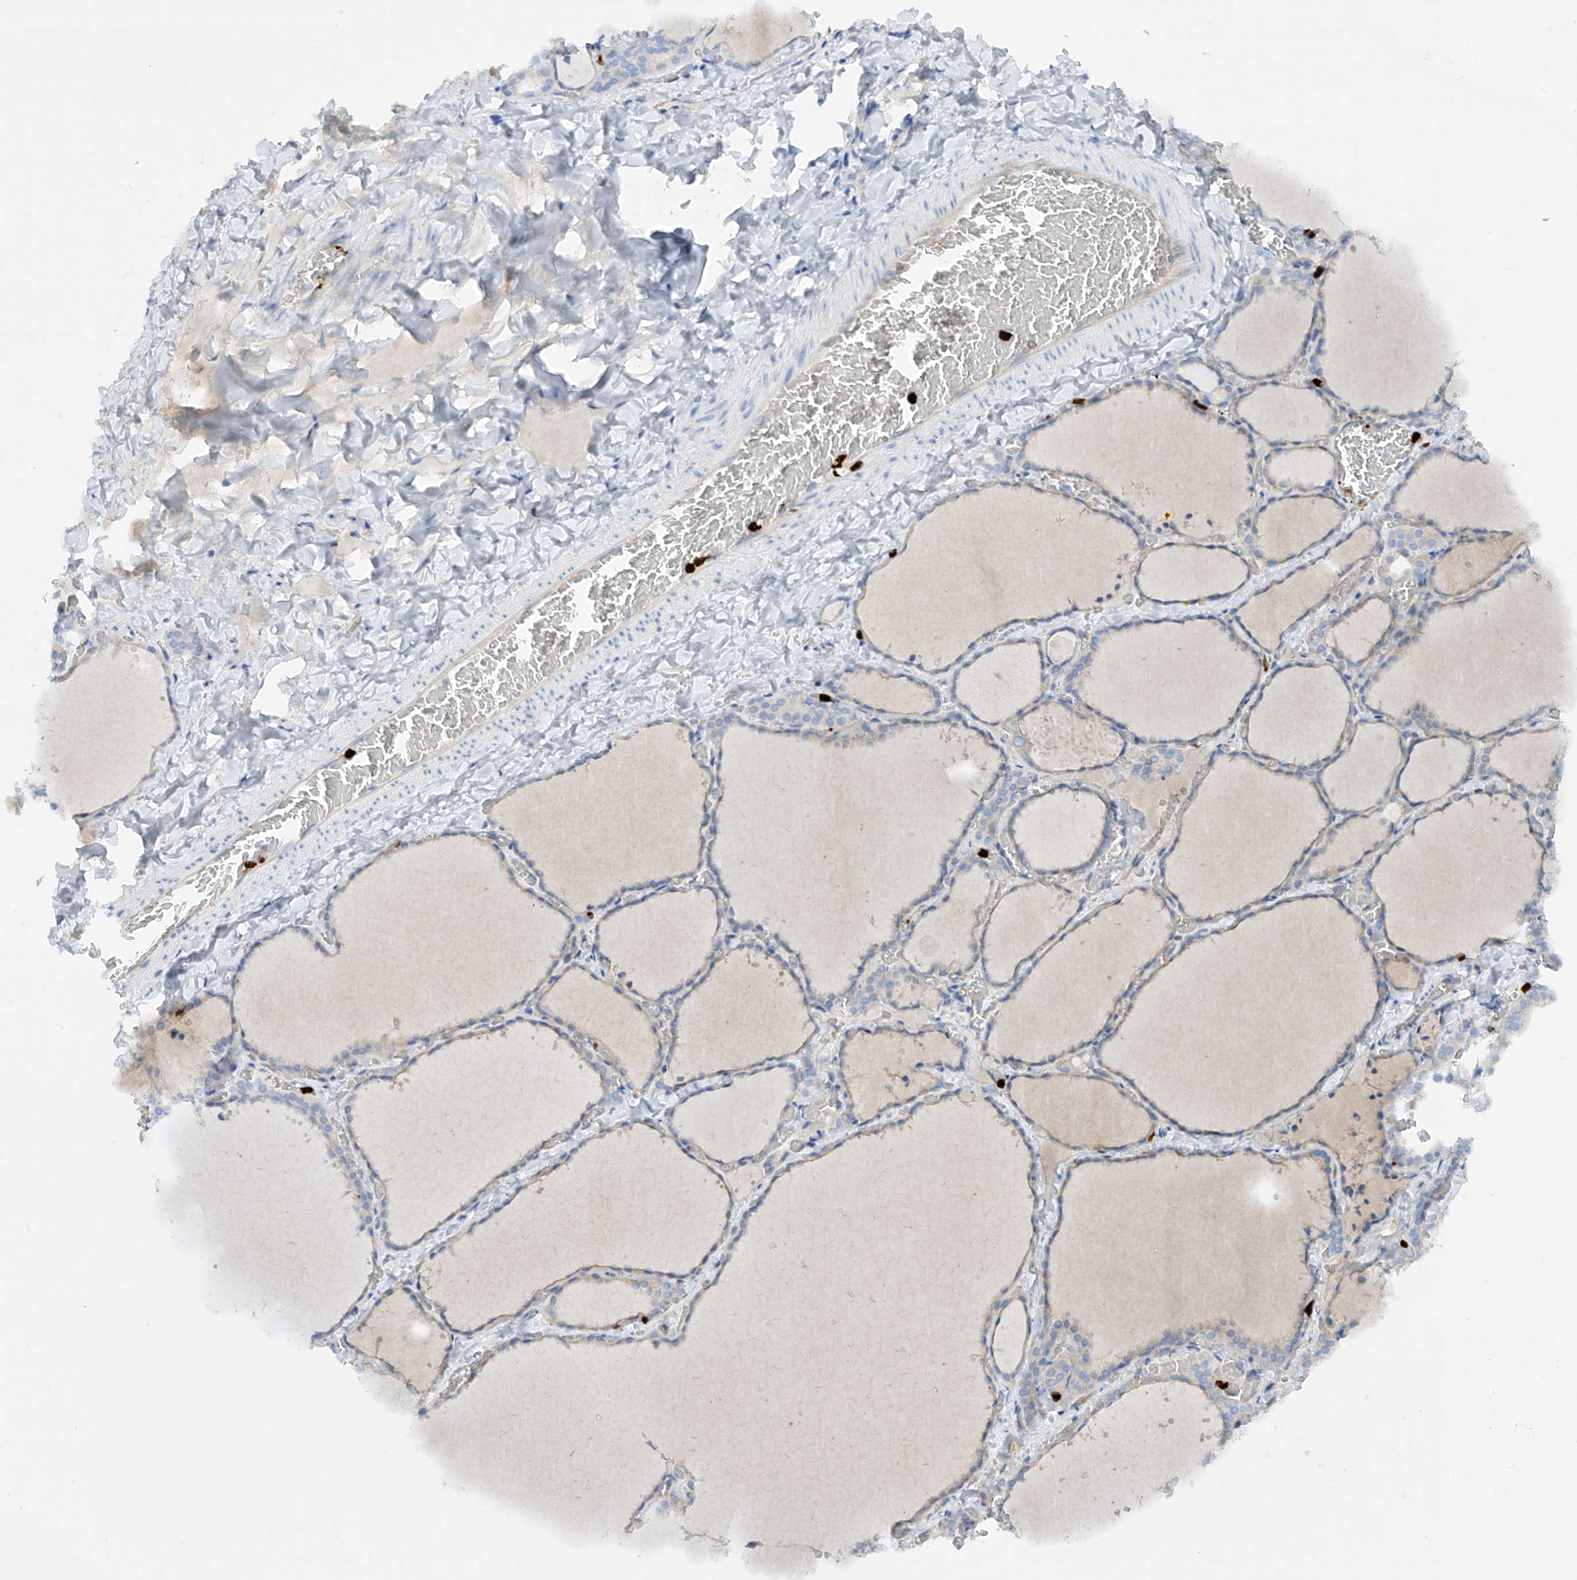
{"staining": {"intensity": "negative", "quantity": "none", "location": "none"}, "tissue": "thyroid gland", "cell_type": "Glandular cells", "image_type": "normal", "snomed": [{"axis": "morphology", "description": "Normal tissue, NOS"}, {"axis": "topography", "description": "Thyroid gland"}], "caption": "Glandular cells show no significant protein expression in benign thyroid gland.", "gene": "PHACTR2", "patient": {"sex": "female", "age": 22}}